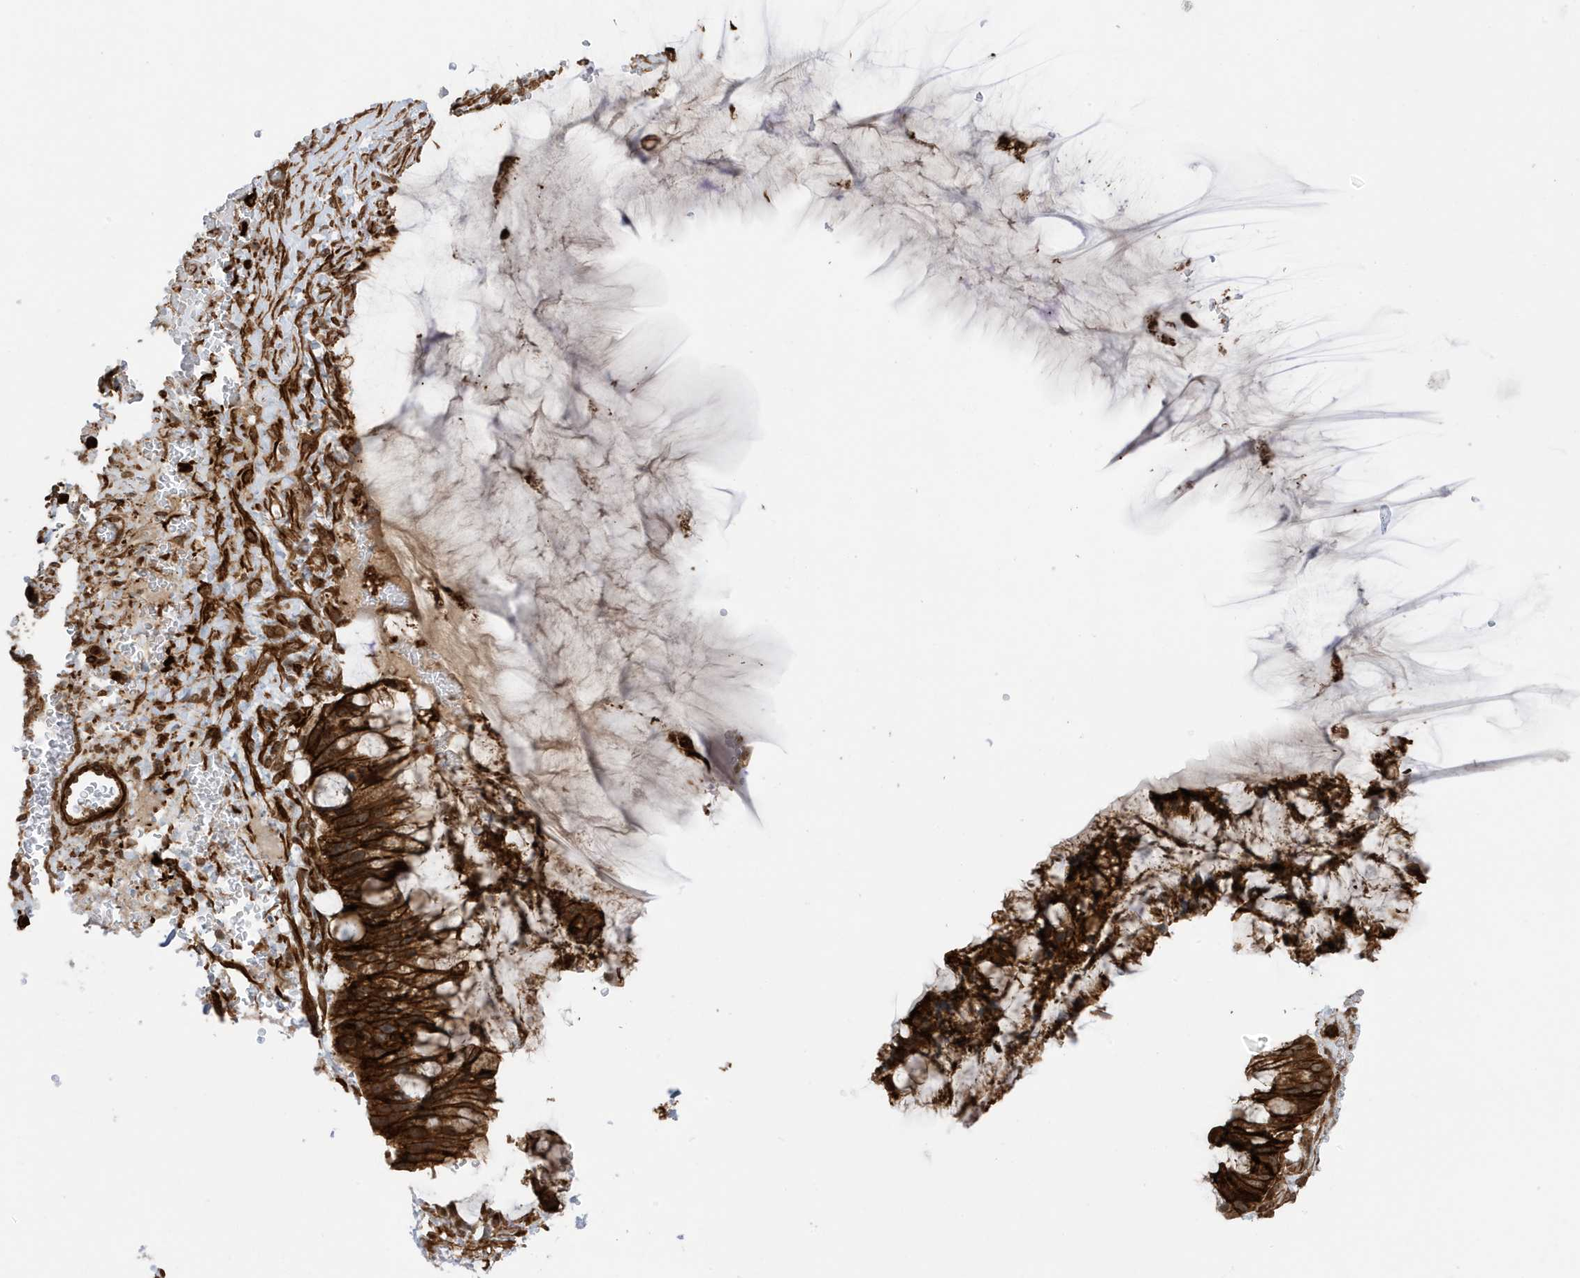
{"staining": {"intensity": "strong", "quantity": ">75%", "location": "cytoplasmic/membranous"}, "tissue": "ovarian cancer", "cell_type": "Tumor cells", "image_type": "cancer", "snomed": [{"axis": "morphology", "description": "Cystadenocarcinoma, mucinous, NOS"}, {"axis": "topography", "description": "Ovary"}], "caption": "Protein expression analysis of human ovarian mucinous cystadenocarcinoma reveals strong cytoplasmic/membranous positivity in approximately >75% of tumor cells.", "gene": "CDC42EP3", "patient": {"sex": "female", "age": 37}}